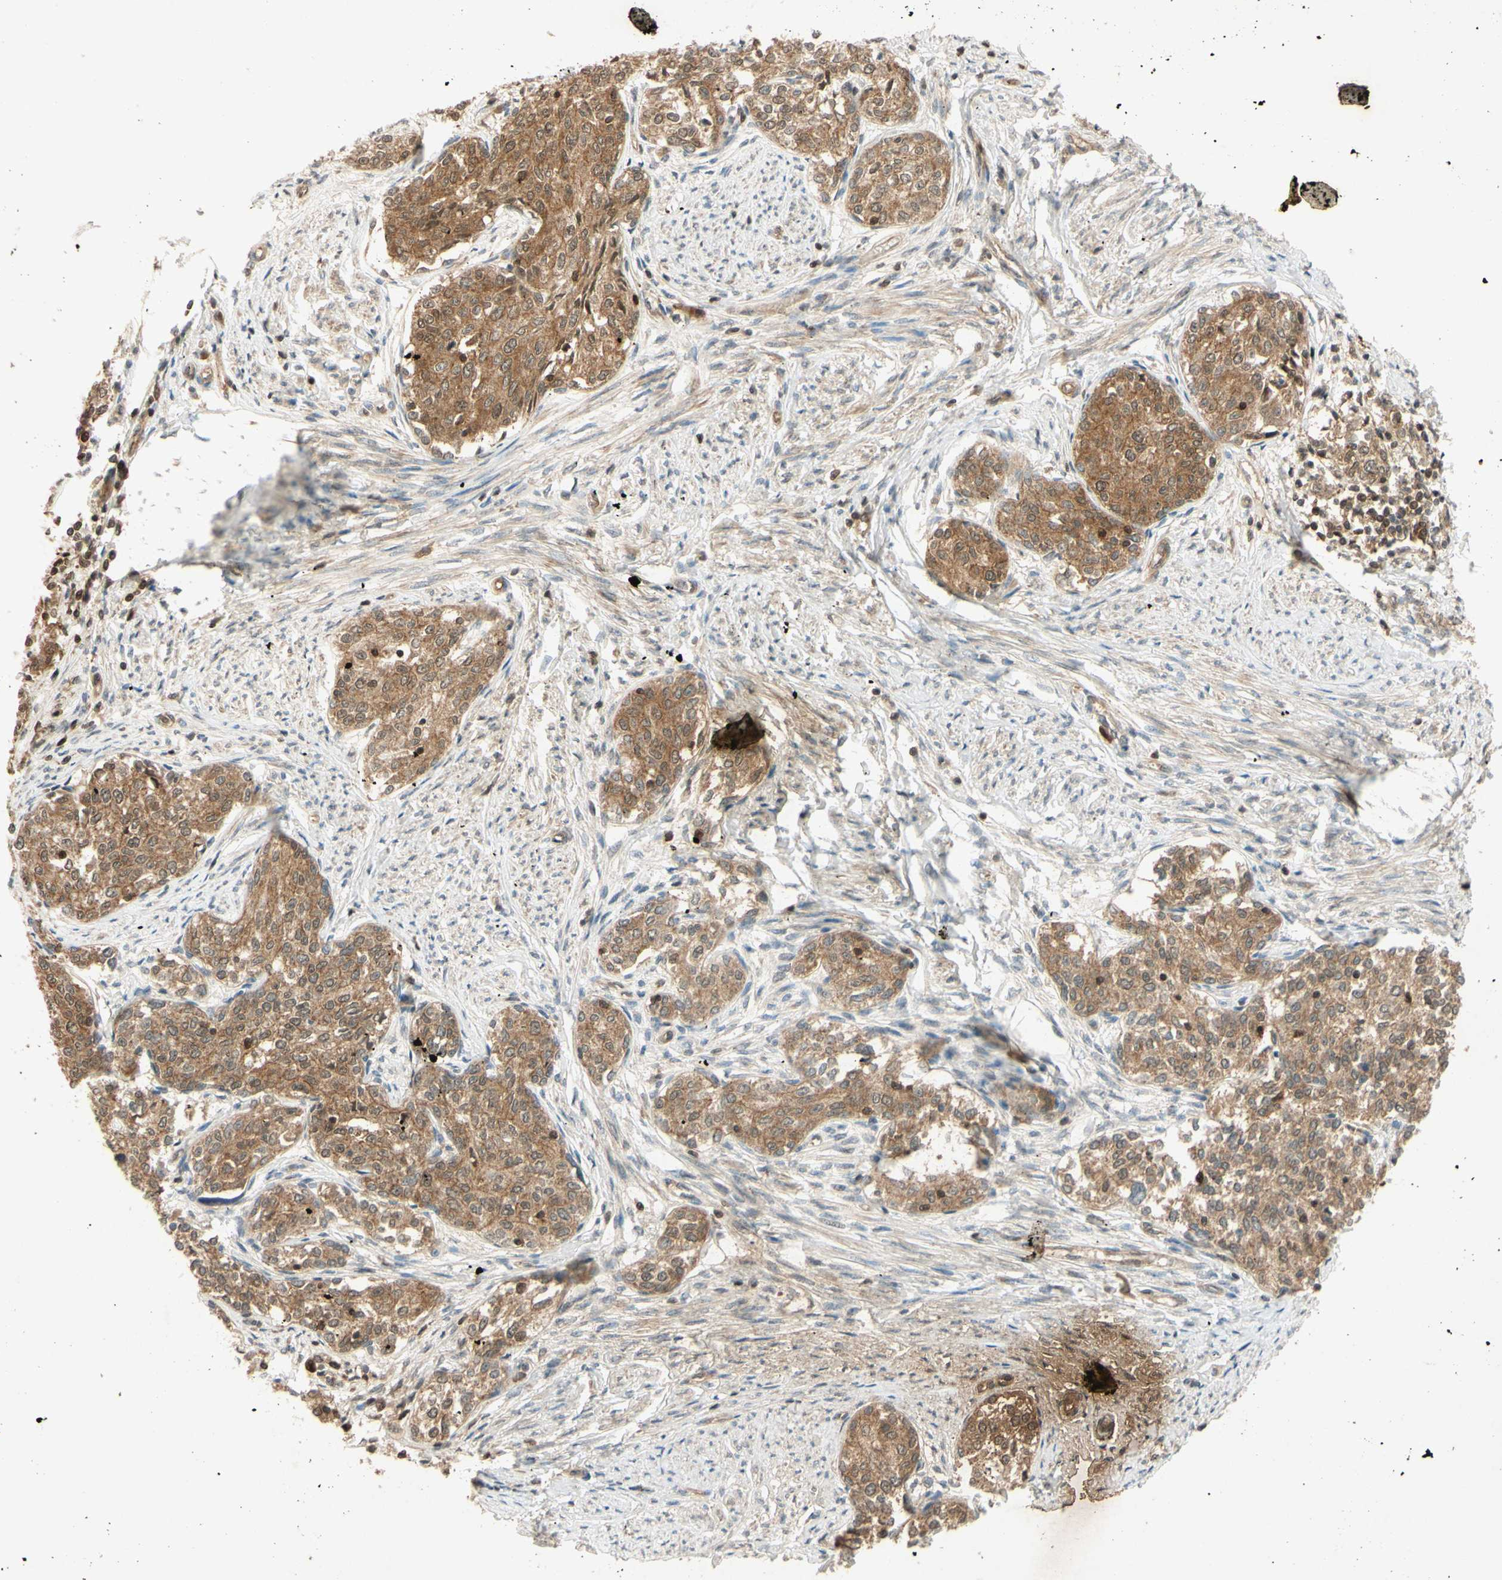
{"staining": {"intensity": "moderate", "quantity": ">75%", "location": "cytoplasmic/membranous"}, "tissue": "cervical cancer", "cell_type": "Tumor cells", "image_type": "cancer", "snomed": [{"axis": "morphology", "description": "Squamous cell carcinoma, NOS"}, {"axis": "morphology", "description": "Adenocarcinoma, NOS"}, {"axis": "topography", "description": "Cervix"}], "caption": "A photomicrograph of cervical cancer stained for a protein reveals moderate cytoplasmic/membranous brown staining in tumor cells.", "gene": "EPHA8", "patient": {"sex": "female", "age": 52}}